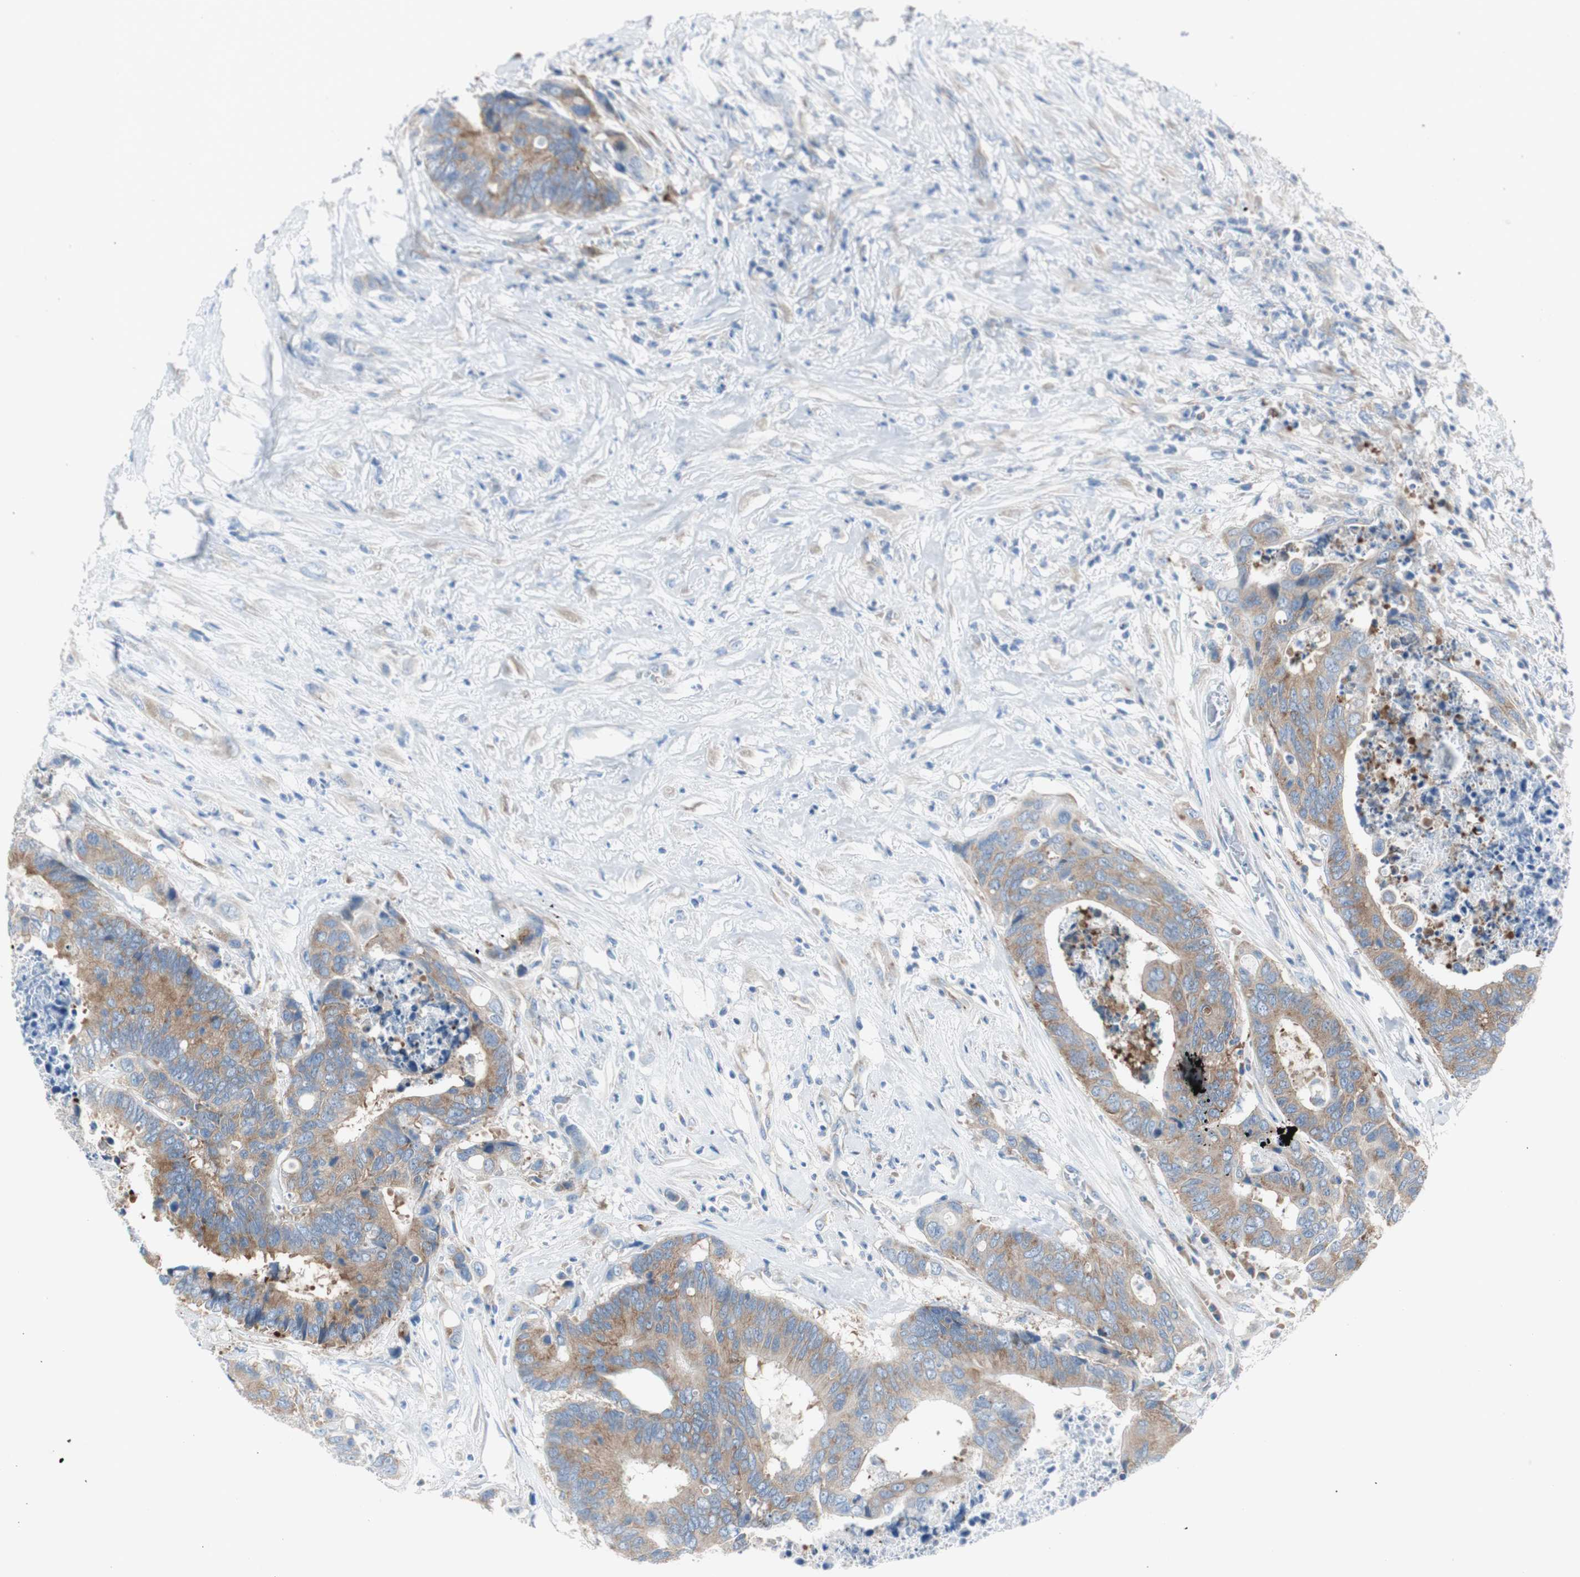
{"staining": {"intensity": "moderate", "quantity": ">75%", "location": "cytoplasmic/membranous"}, "tissue": "colorectal cancer", "cell_type": "Tumor cells", "image_type": "cancer", "snomed": [{"axis": "morphology", "description": "Adenocarcinoma, NOS"}, {"axis": "topography", "description": "Rectum"}], "caption": "IHC micrograph of neoplastic tissue: colorectal cancer stained using IHC displays medium levels of moderate protein expression localized specifically in the cytoplasmic/membranous of tumor cells, appearing as a cytoplasmic/membranous brown color.", "gene": "RPS12", "patient": {"sex": "male", "age": 55}}